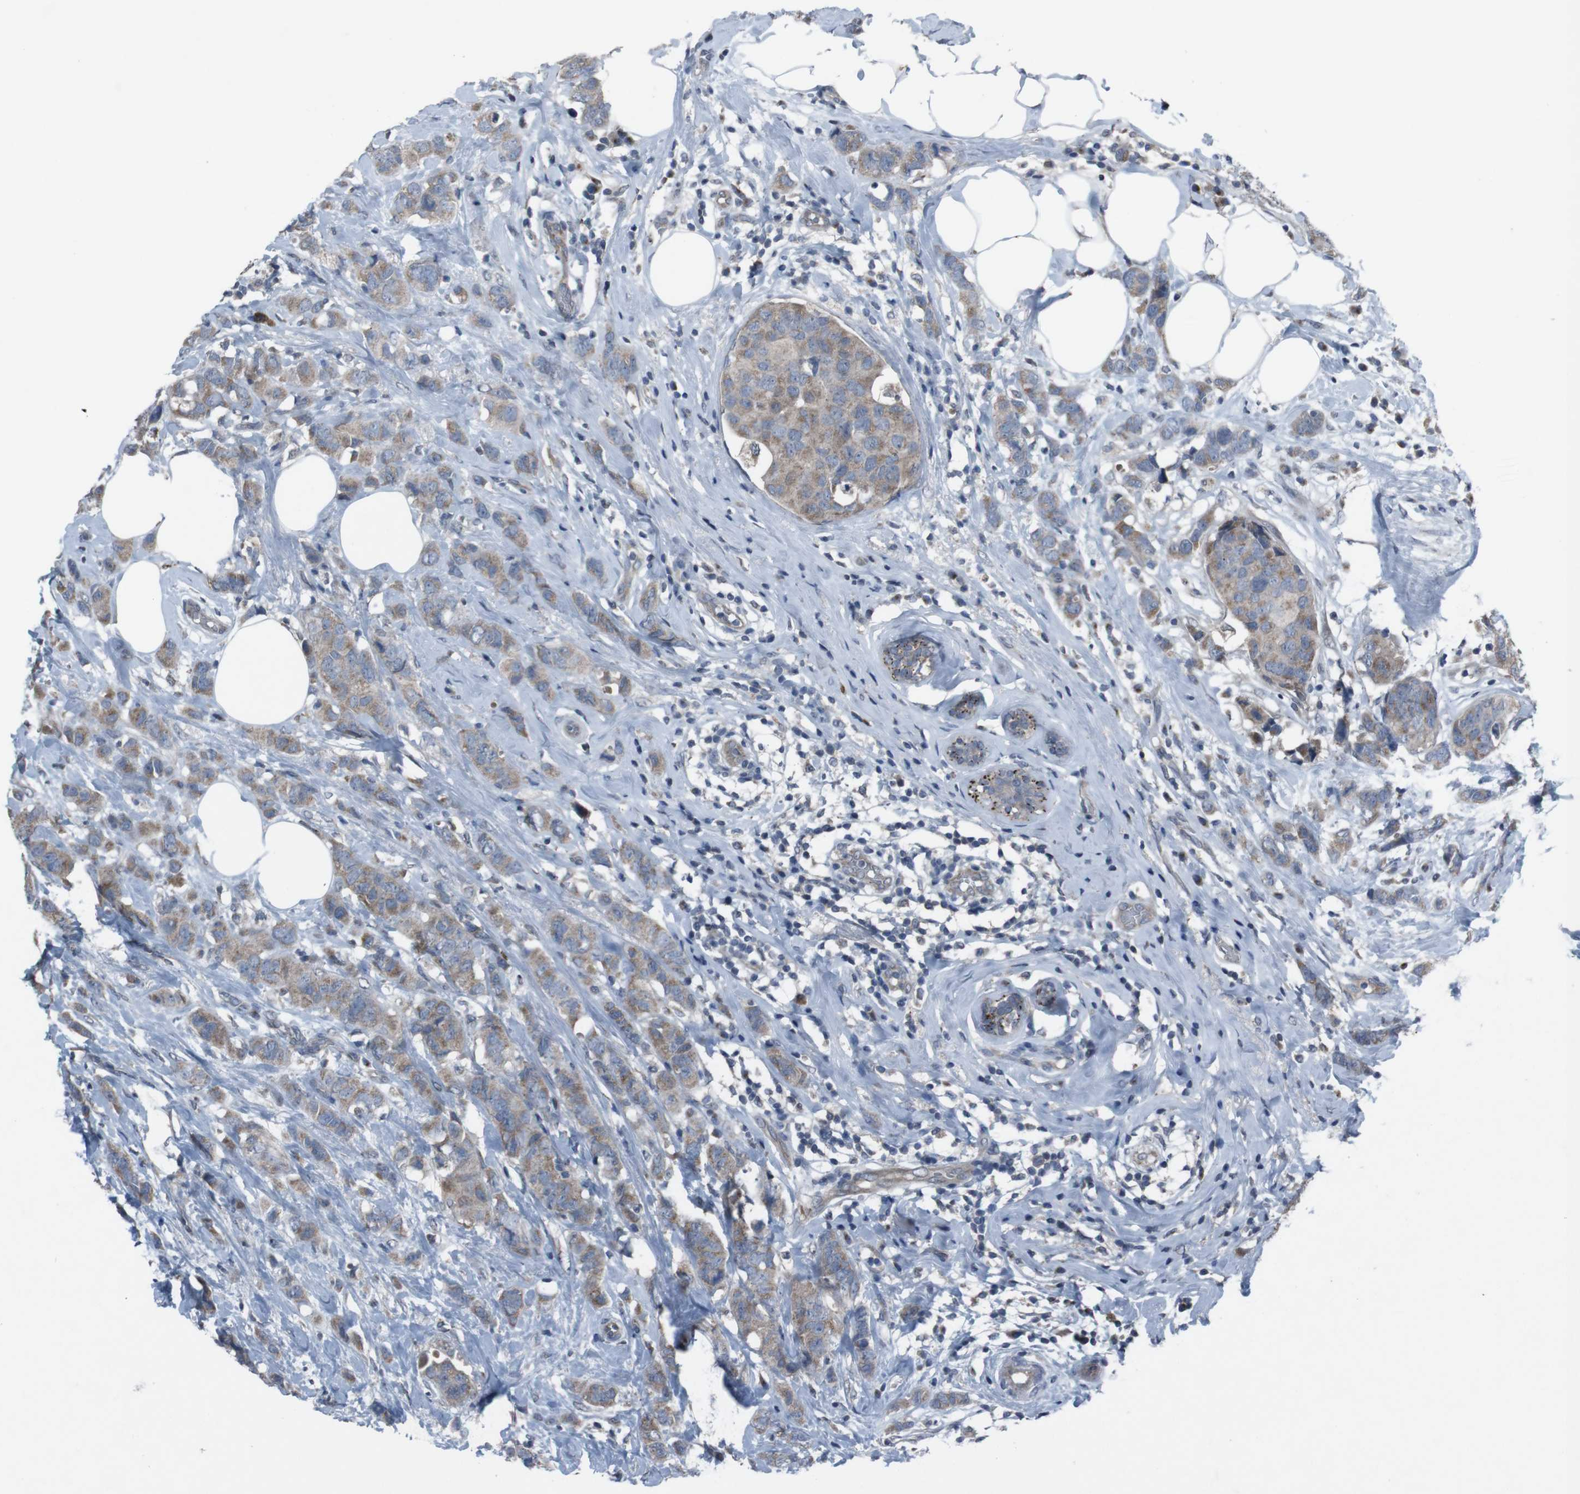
{"staining": {"intensity": "moderate", "quantity": ">75%", "location": "cytoplasmic/membranous"}, "tissue": "breast cancer", "cell_type": "Tumor cells", "image_type": "cancer", "snomed": [{"axis": "morphology", "description": "Normal tissue, NOS"}, {"axis": "morphology", "description": "Duct carcinoma"}, {"axis": "topography", "description": "Breast"}], "caption": "Tumor cells display medium levels of moderate cytoplasmic/membranous expression in approximately >75% of cells in invasive ductal carcinoma (breast). The protein is stained brown, and the nuclei are stained in blue (DAB (3,3'-diaminobenzidine) IHC with brightfield microscopy, high magnification).", "gene": "EFNA5", "patient": {"sex": "female", "age": 50}}